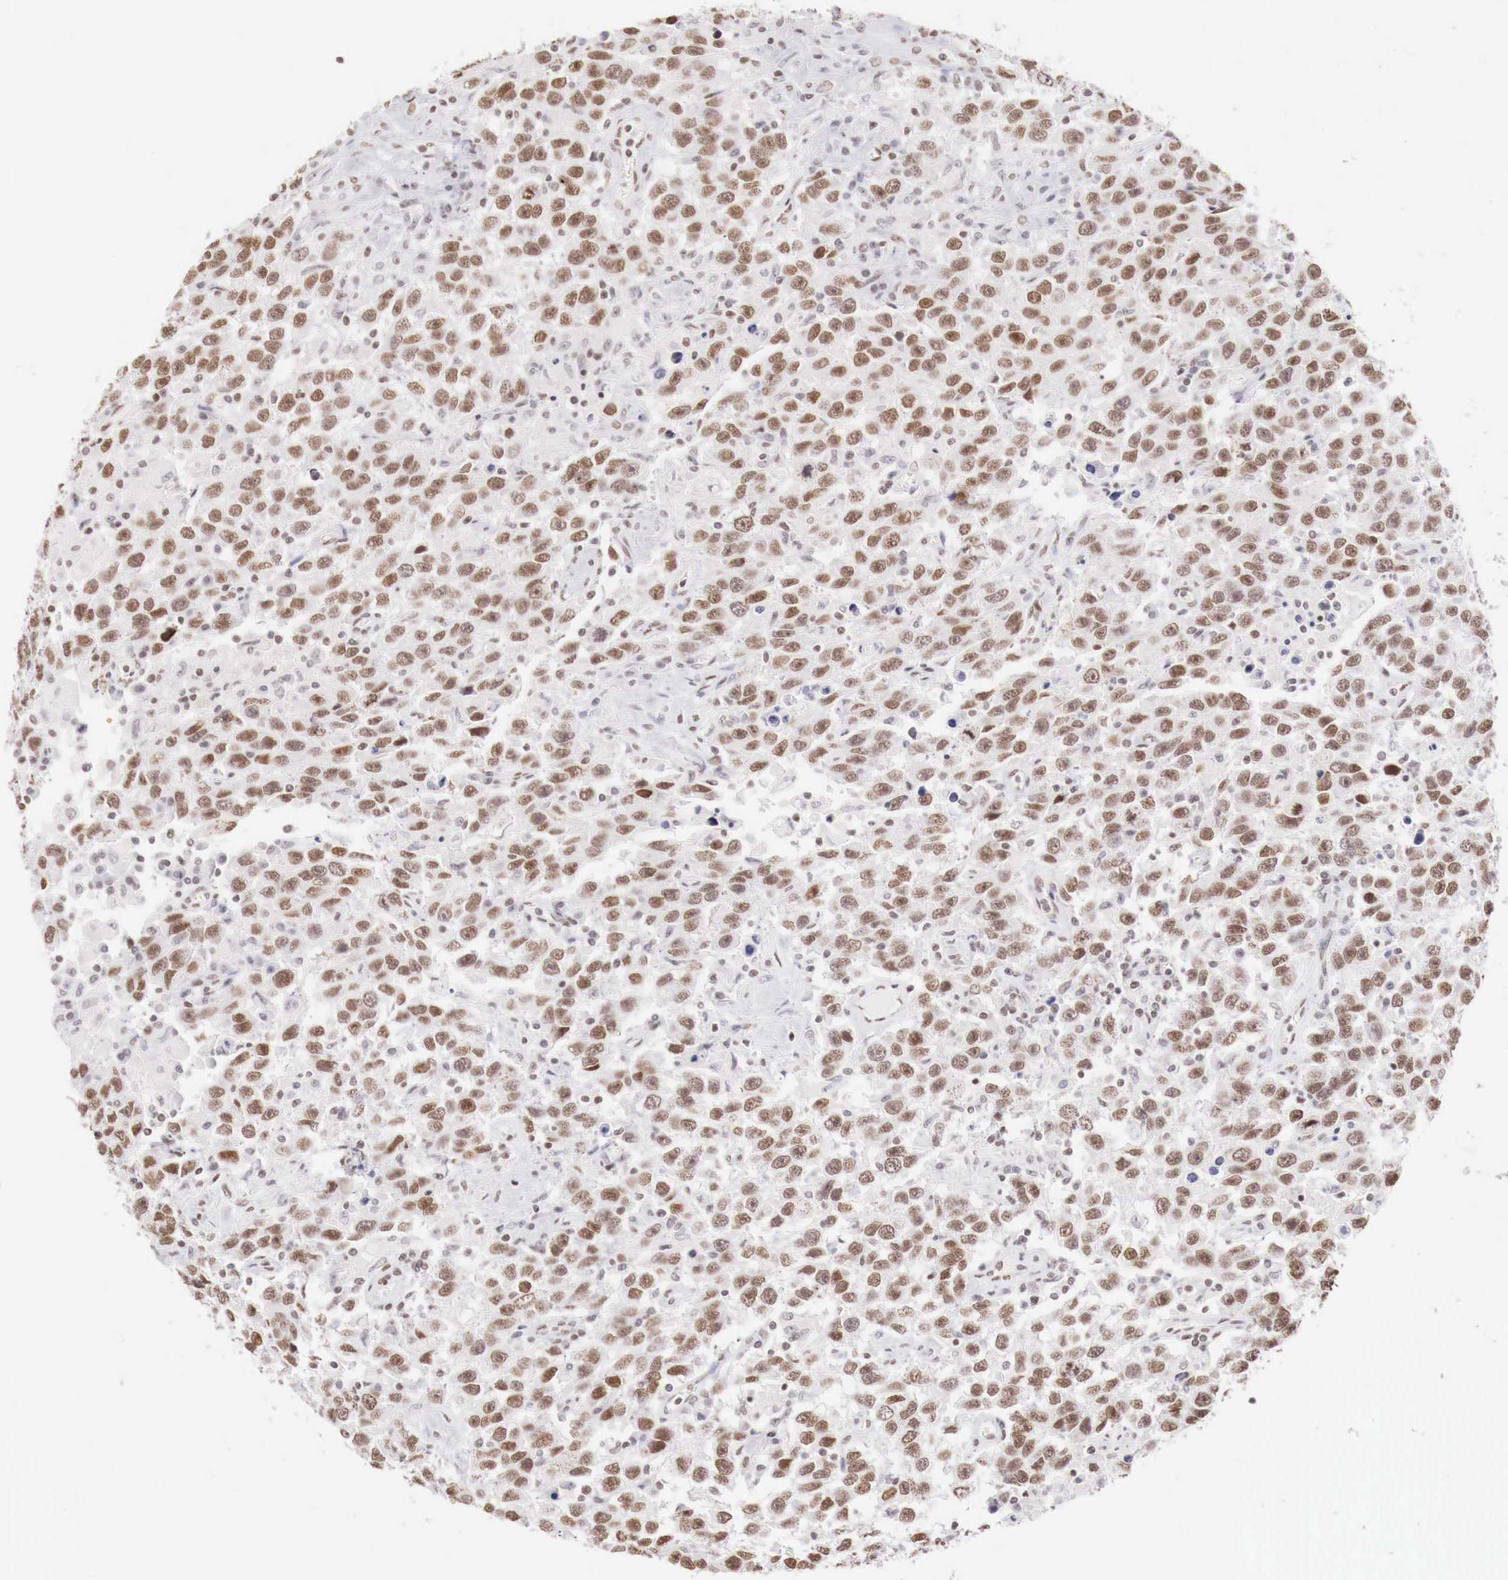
{"staining": {"intensity": "weak", "quantity": "25%-75%", "location": "nuclear"}, "tissue": "testis cancer", "cell_type": "Tumor cells", "image_type": "cancer", "snomed": [{"axis": "morphology", "description": "Seminoma, NOS"}, {"axis": "topography", "description": "Testis"}], "caption": "High-power microscopy captured an IHC image of seminoma (testis), revealing weak nuclear positivity in approximately 25%-75% of tumor cells.", "gene": "PHF14", "patient": {"sex": "male", "age": 41}}